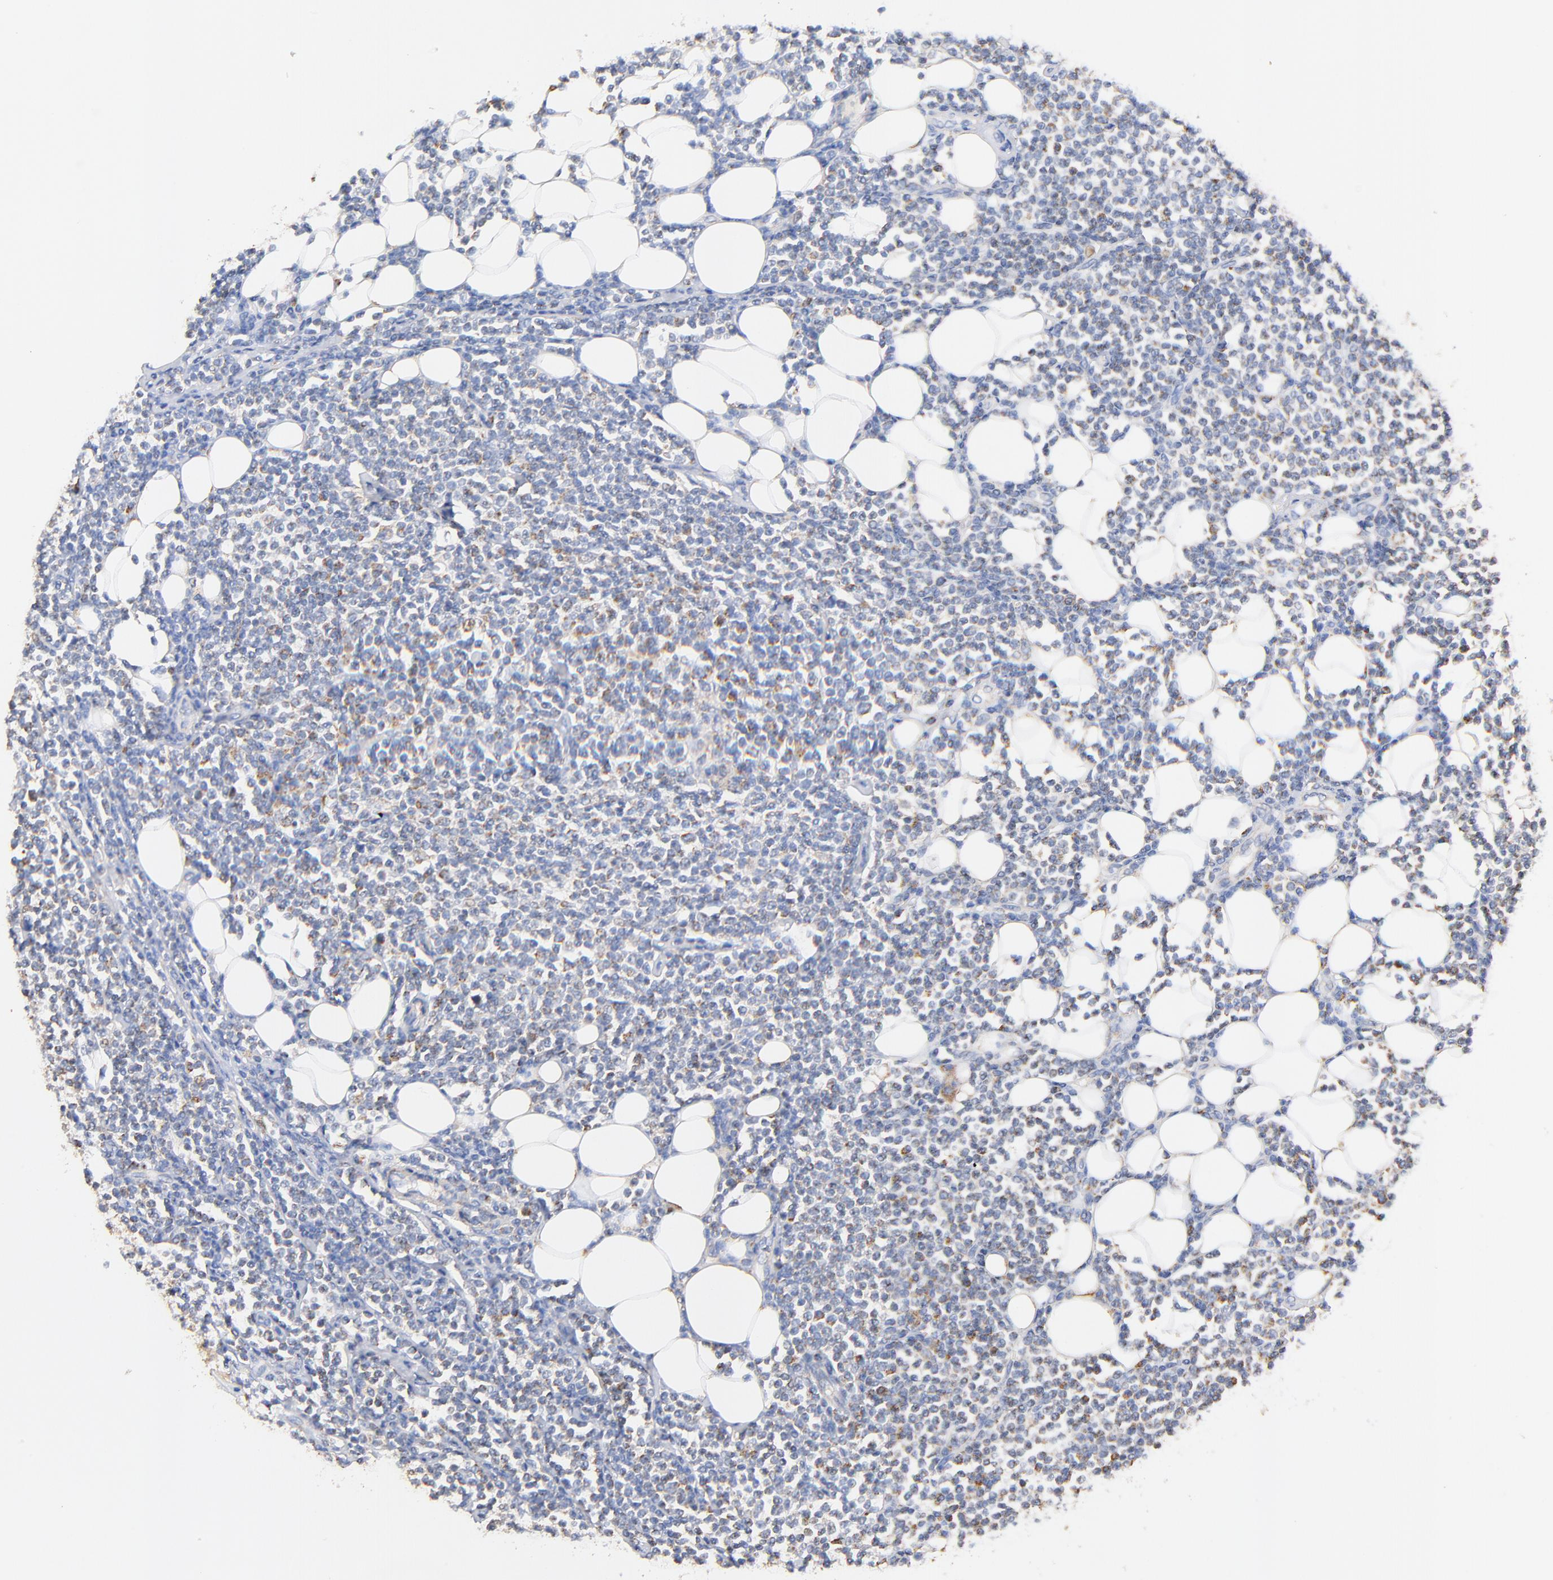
{"staining": {"intensity": "moderate", "quantity": "<25%", "location": "cytoplasmic/membranous"}, "tissue": "lymphoma", "cell_type": "Tumor cells", "image_type": "cancer", "snomed": [{"axis": "morphology", "description": "Malignant lymphoma, non-Hodgkin's type, Low grade"}, {"axis": "topography", "description": "Soft tissue"}], "caption": "About <25% of tumor cells in low-grade malignant lymphoma, non-Hodgkin's type exhibit moderate cytoplasmic/membranous protein staining as visualized by brown immunohistochemical staining.", "gene": "ATP5F1D", "patient": {"sex": "male", "age": 92}}